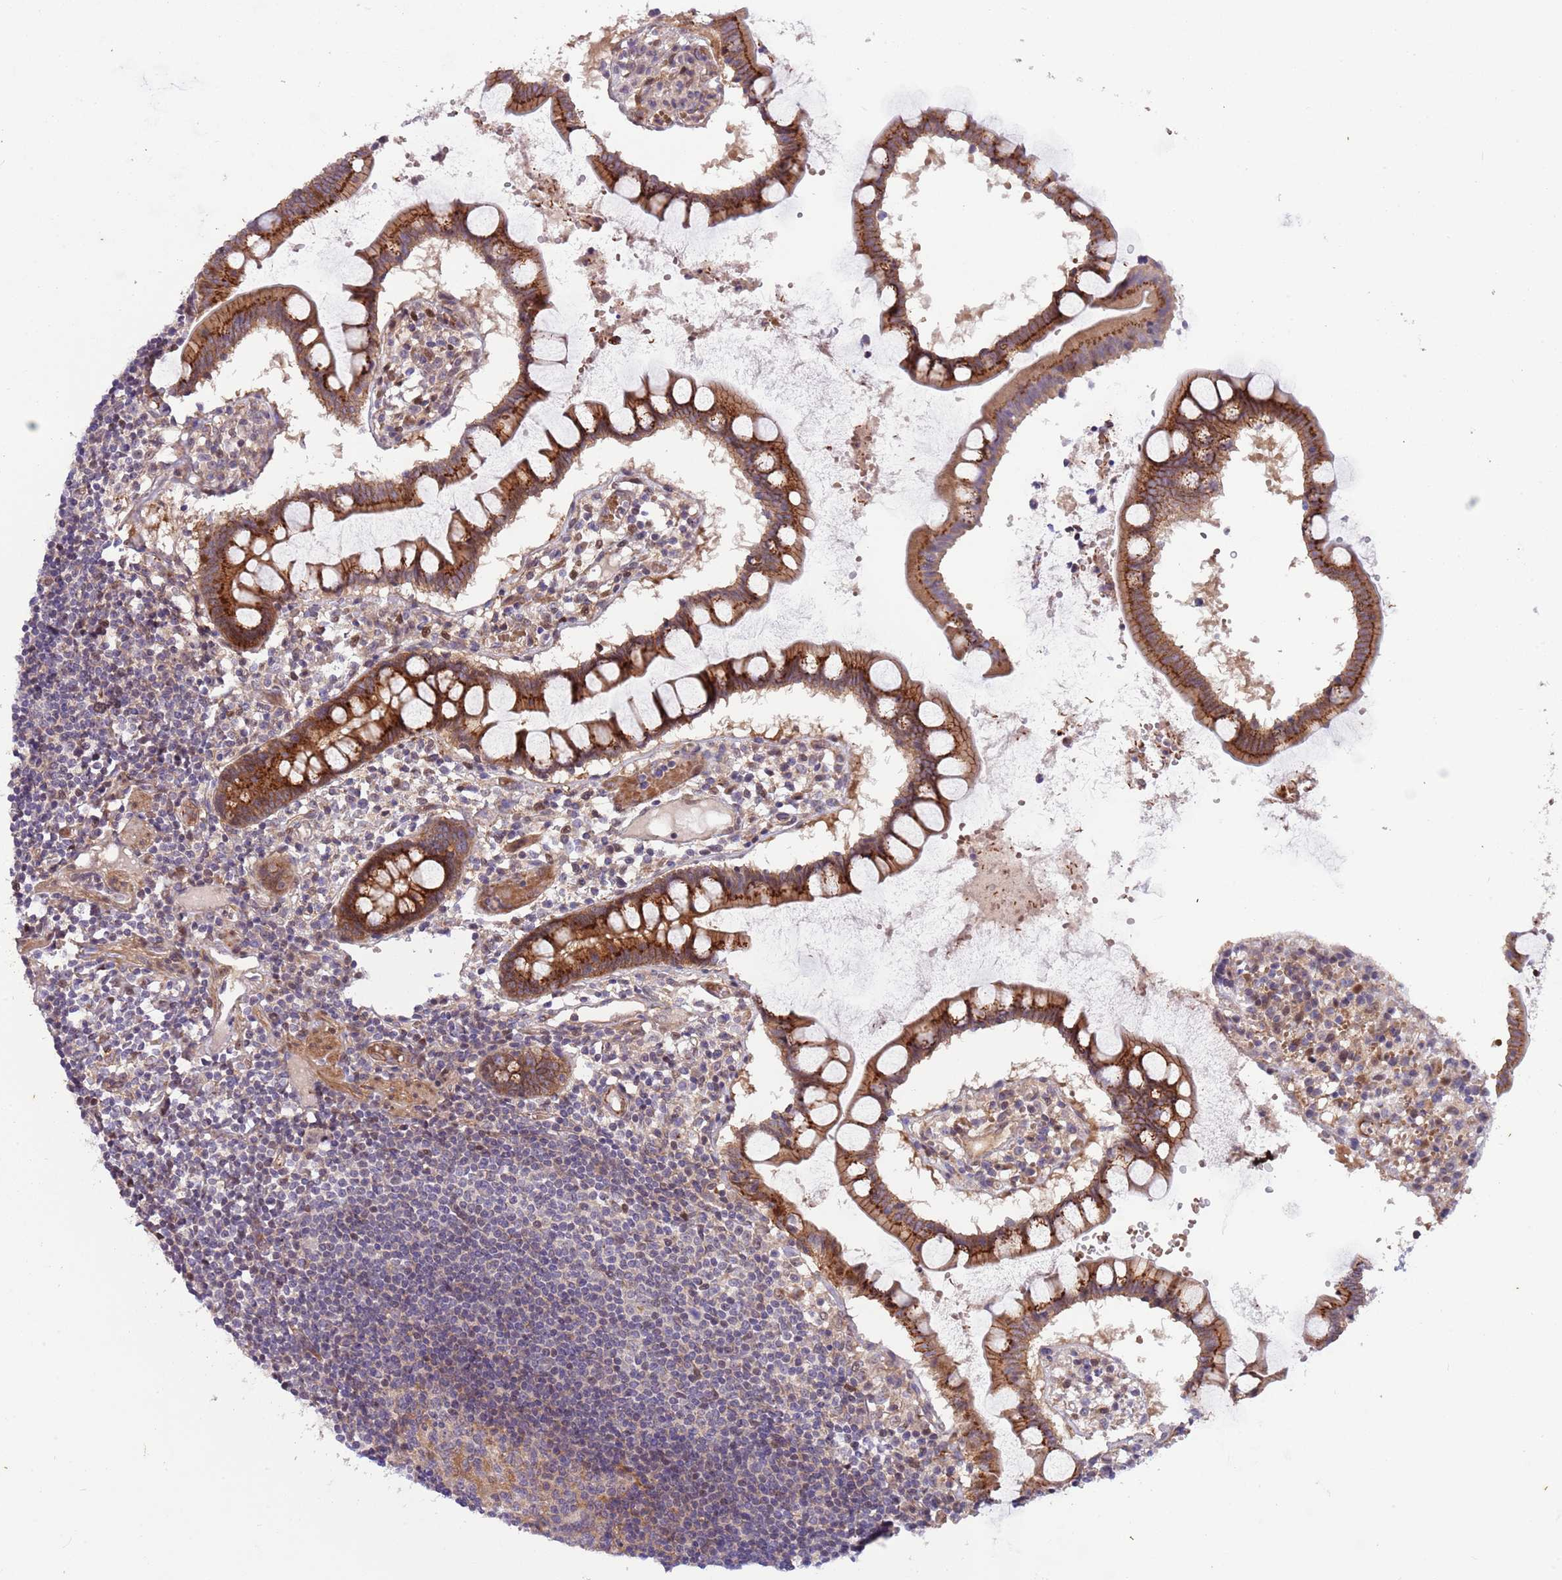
{"staining": {"intensity": "moderate", "quantity": ">75%", "location": "cytoplasmic/membranous"}, "tissue": "colon", "cell_type": "Endothelial cells", "image_type": "normal", "snomed": [{"axis": "morphology", "description": "Normal tissue, NOS"}, {"axis": "morphology", "description": "Adenocarcinoma, NOS"}, {"axis": "topography", "description": "Colon"}], "caption": "Benign colon reveals moderate cytoplasmic/membranous expression in about >75% of endothelial cells.", "gene": "ITGB6", "patient": {"sex": "female", "age": 55}}